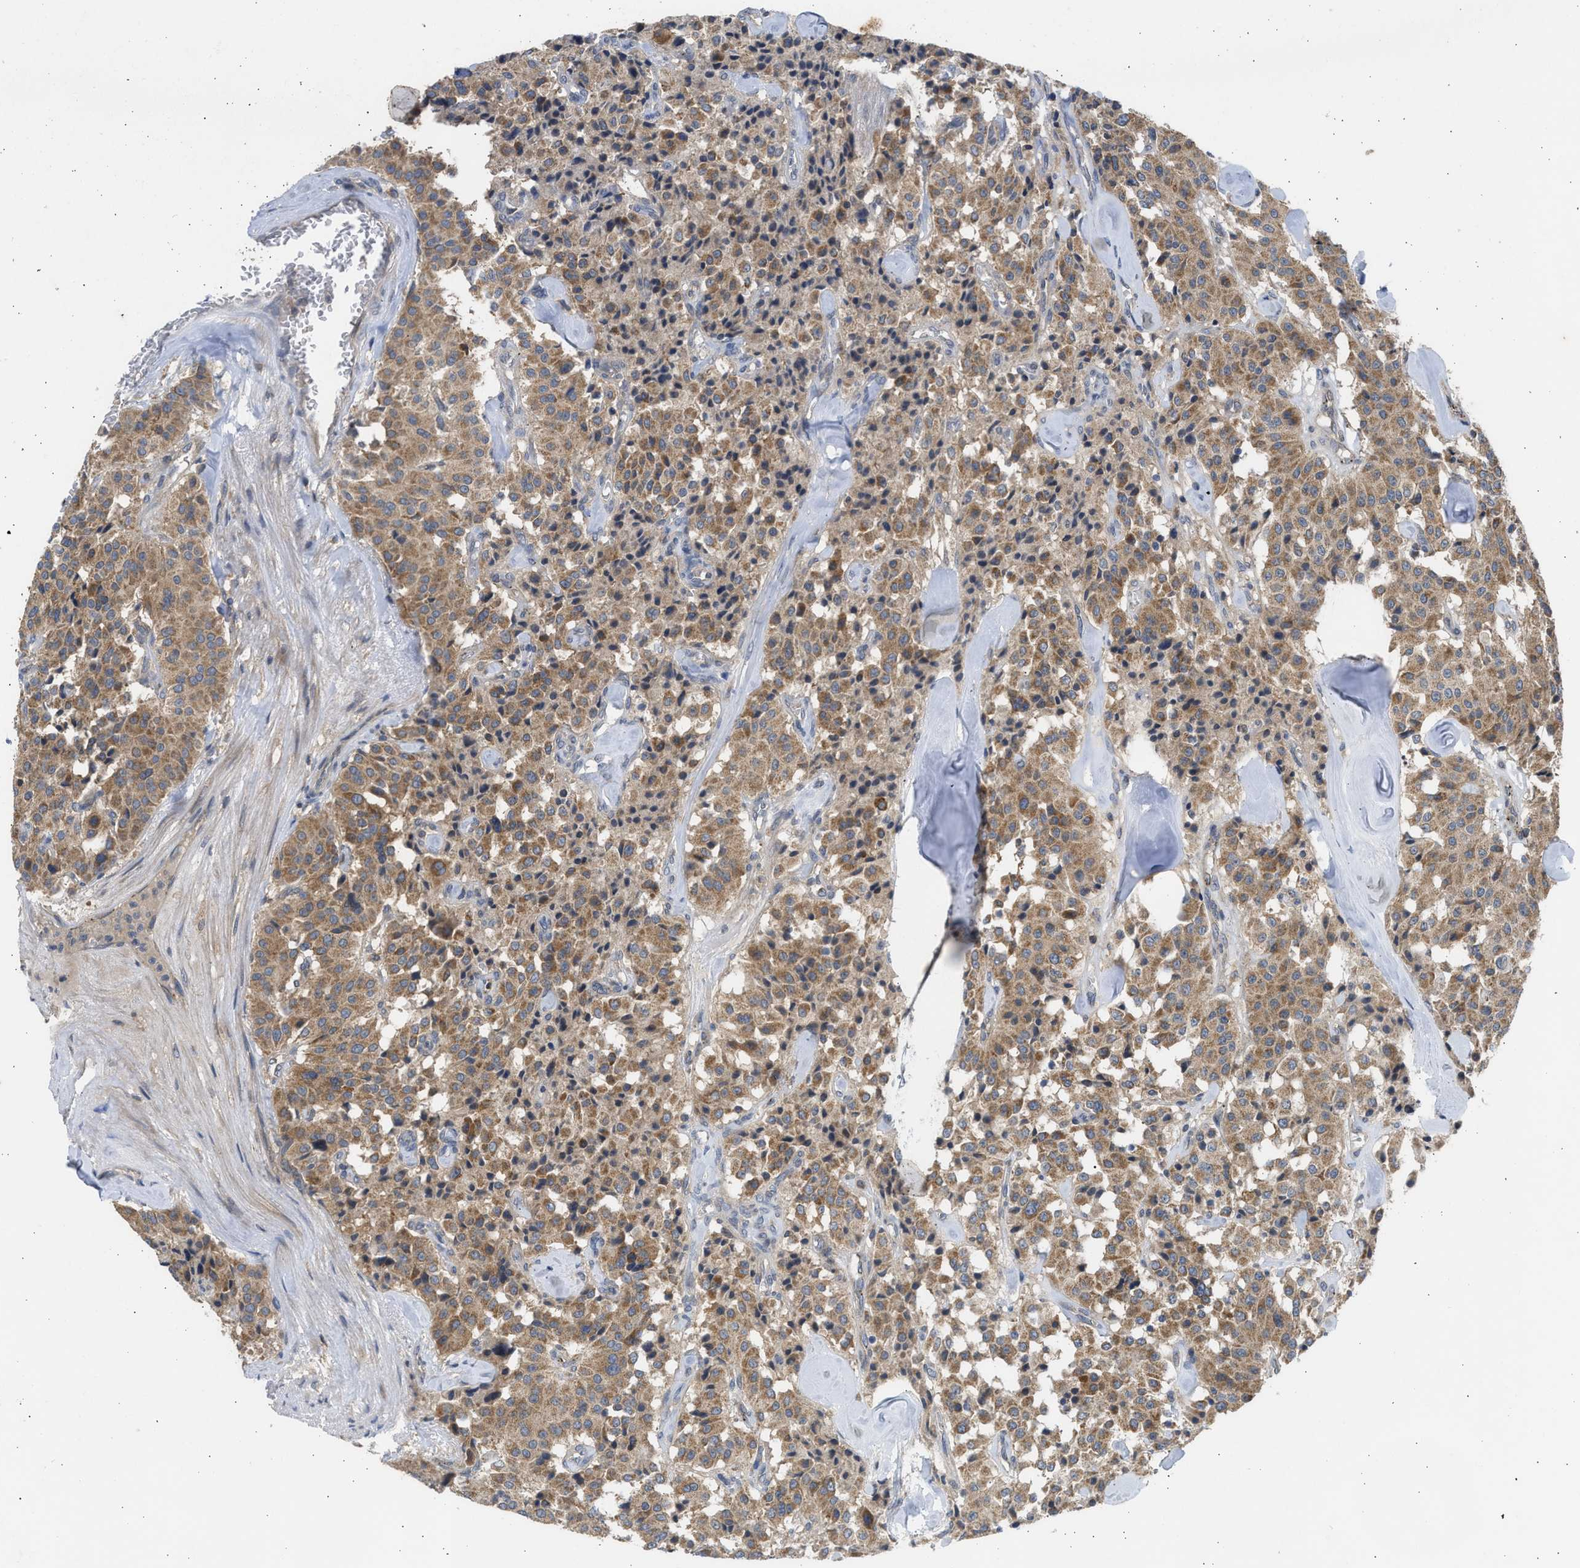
{"staining": {"intensity": "moderate", "quantity": ">75%", "location": "cytoplasmic/membranous"}, "tissue": "carcinoid", "cell_type": "Tumor cells", "image_type": "cancer", "snomed": [{"axis": "morphology", "description": "Carcinoid, malignant, NOS"}, {"axis": "topography", "description": "Lung"}], "caption": "This is an image of immunohistochemistry staining of malignant carcinoid, which shows moderate staining in the cytoplasmic/membranous of tumor cells.", "gene": "CYP1A1", "patient": {"sex": "male", "age": 30}}